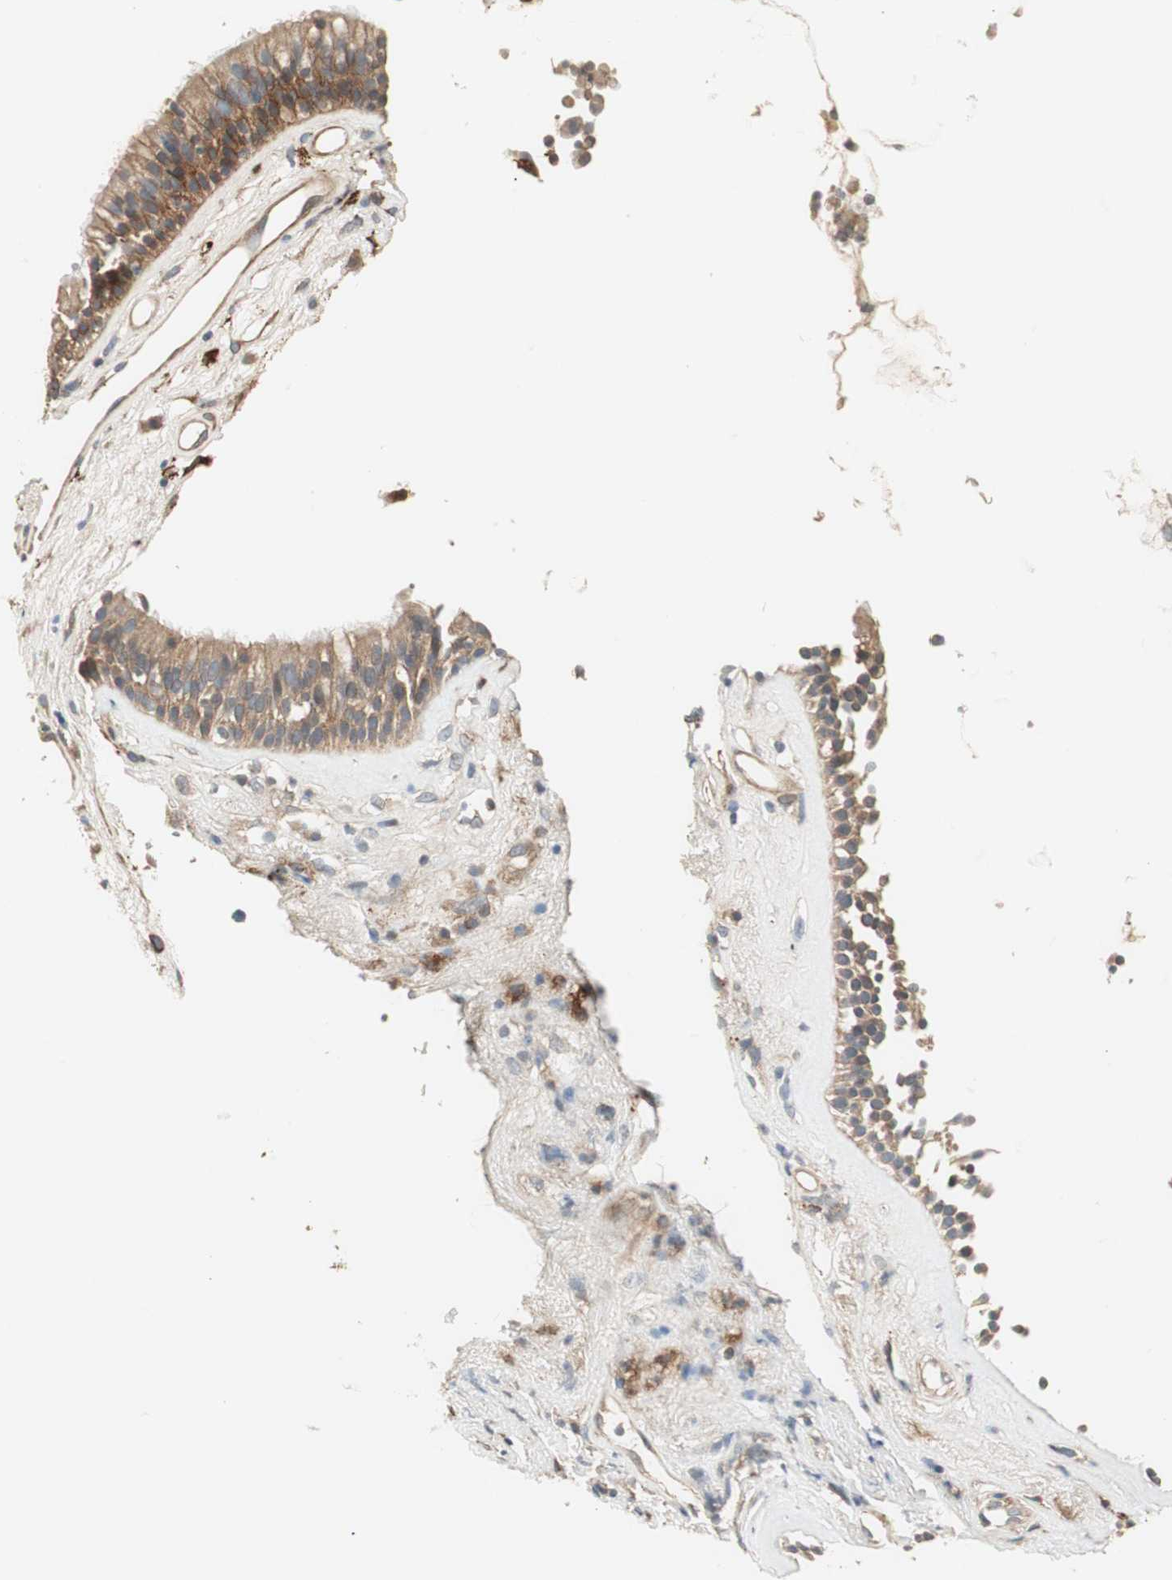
{"staining": {"intensity": "weak", "quantity": ">75%", "location": "cytoplasmic/membranous"}, "tissue": "nasopharynx", "cell_type": "Respiratory epithelial cells", "image_type": "normal", "snomed": [{"axis": "morphology", "description": "Normal tissue, NOS"}, {"axis": "morphology", "description": "Inflammation, NOS"}, {"axis": "topography", "description": "Nasopharynx"}], "caption": "Weak cytoplasmic/membranous protein staining is present in about >75% of respiratory epithelial cells in nasopharynx. The protein of interest is stained brown, and the nuclei are stained in blue (DAB IHC with brightfield microscopy, high magnification).", "gene": "SFRP1", "patient": {"sex": "male", "age": 48}}